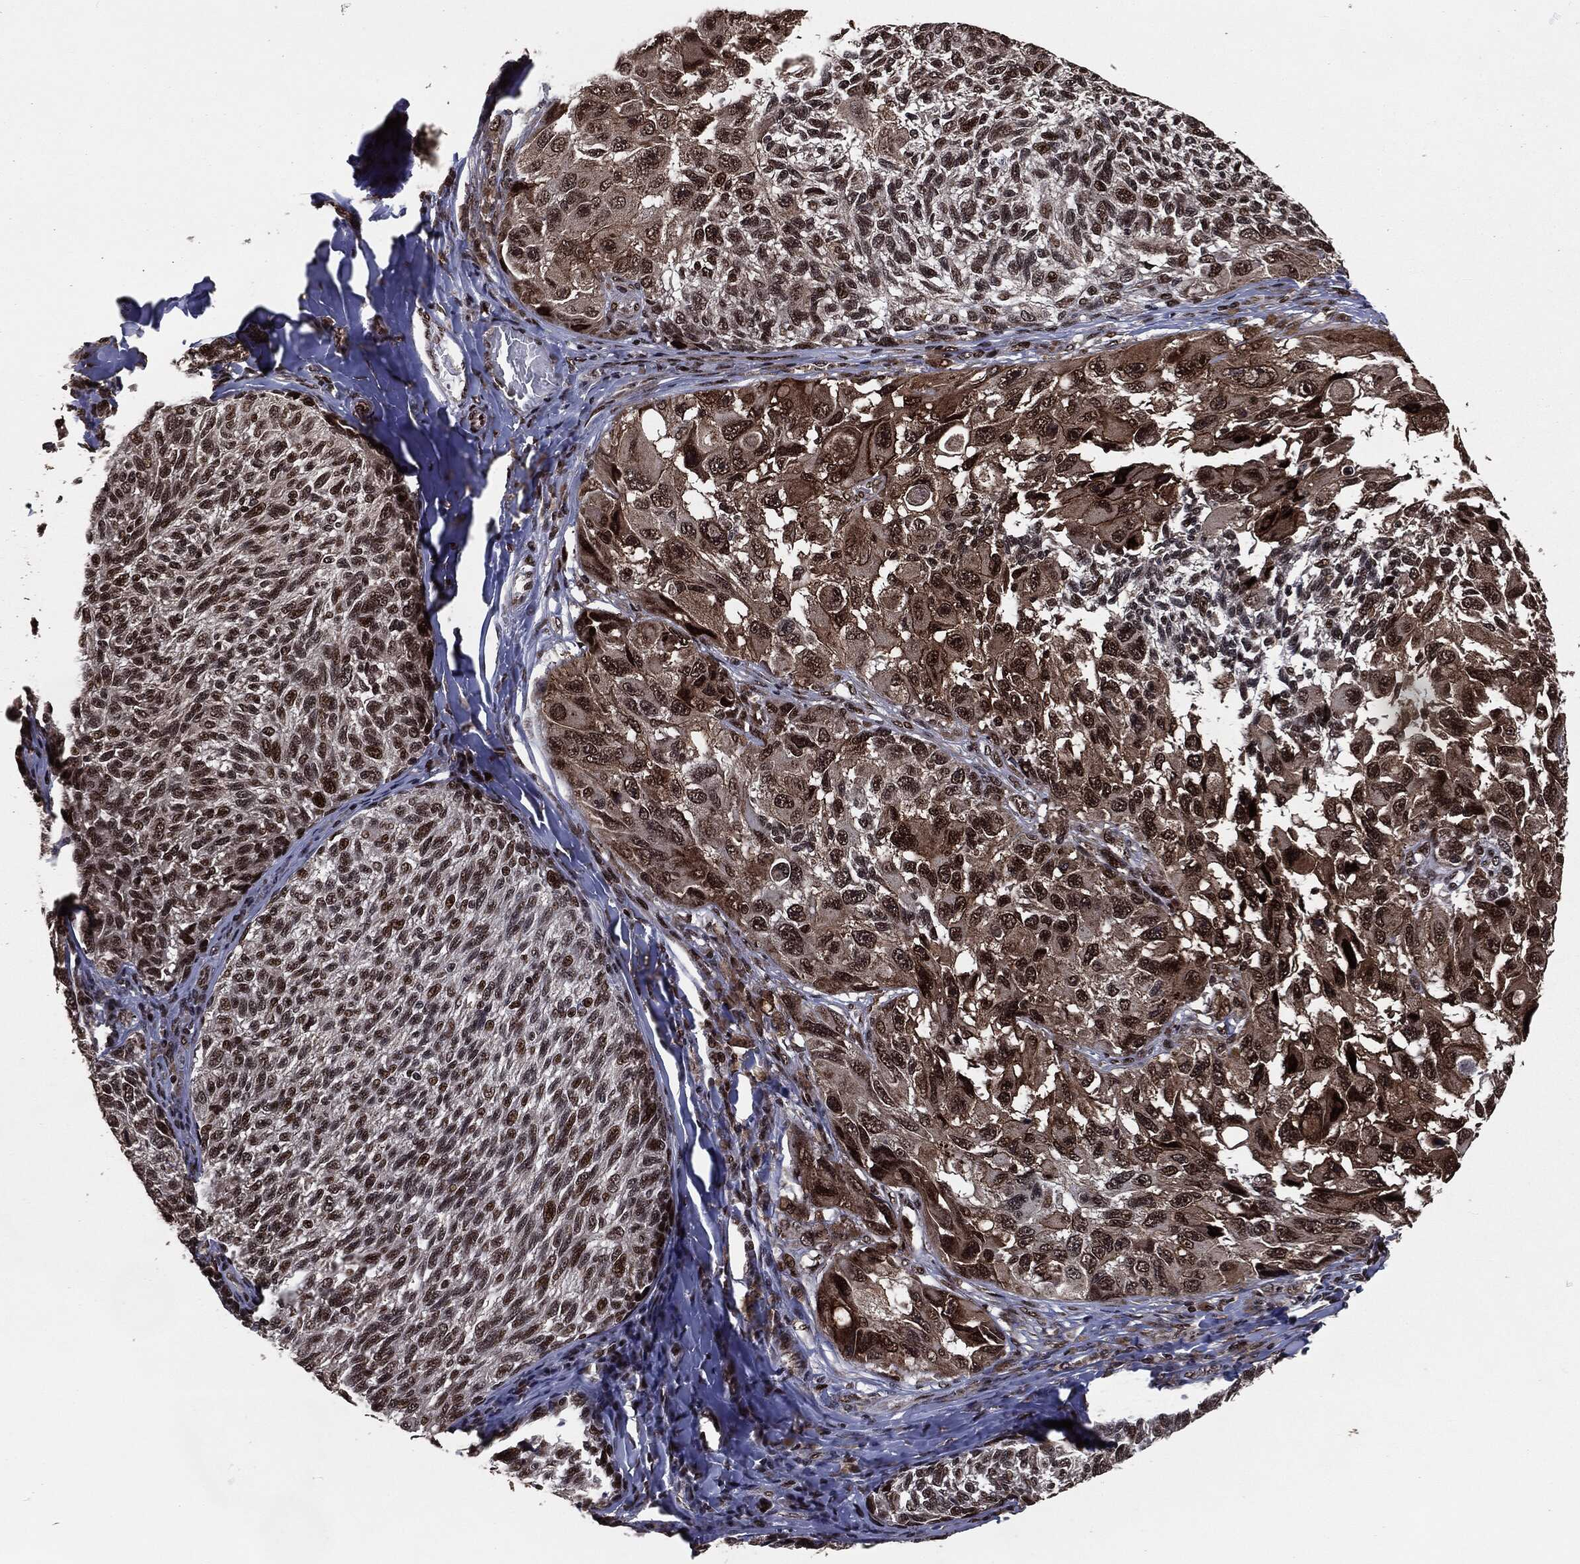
{"staining": {"intensity": "strong", "quantity": ">75%", "location": "nuclear"}, "tissue": "melanoma", "cell_type": "Tumor cells", "image_type": "cancer", "snomed": [{"axis": "morphology", "description": "Malignant melanoma, NOS"}, {"axis": "topography", "description": "Skin"}], "caption": "Strong nuclear positivity is appreciated in approximately >75% of tumor cells in malignant melanoma.", "gene": "DVL2", "patient": {"sex": "female", "age": 73}}